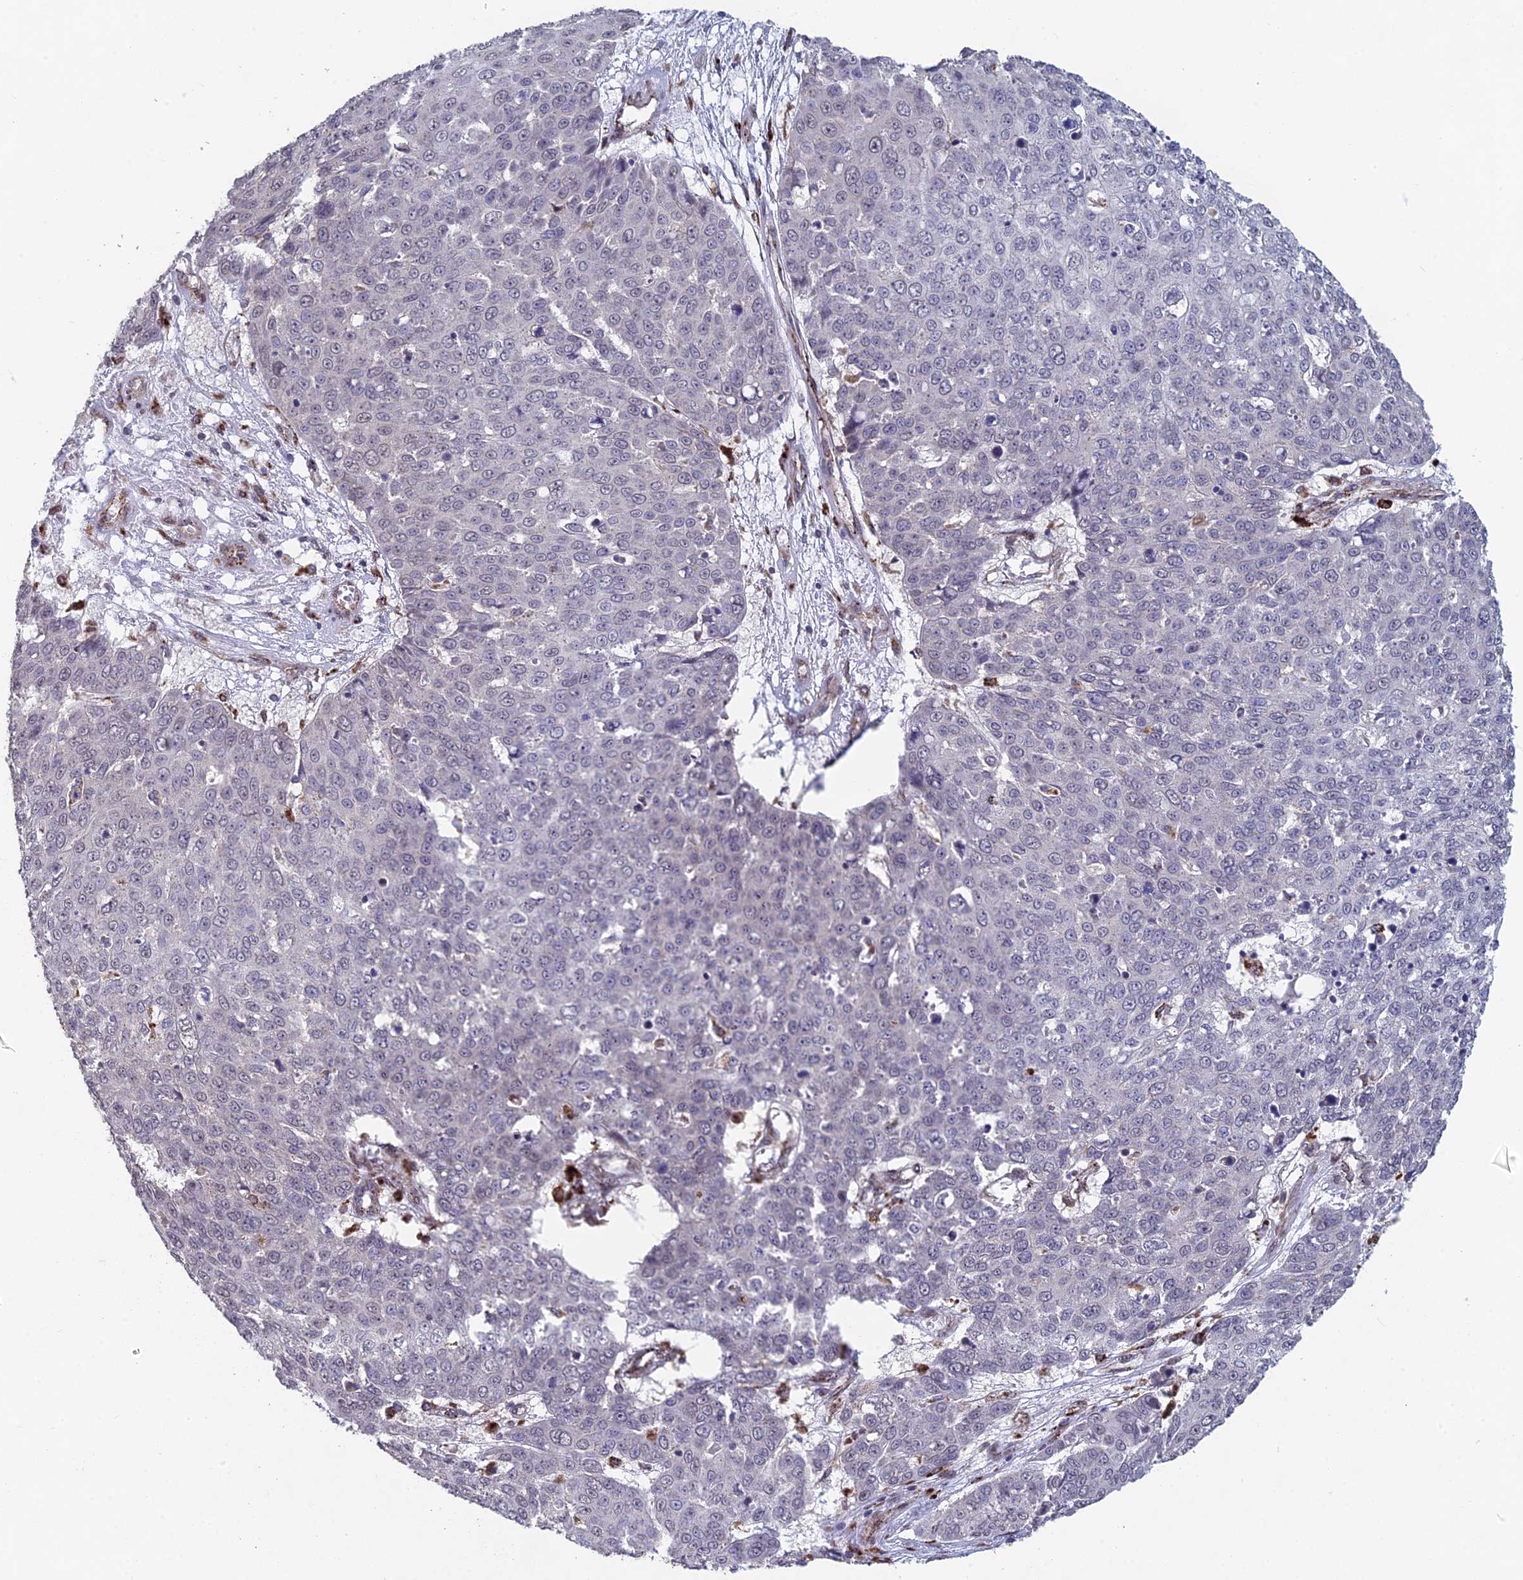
{"staining": {"intensity": "negative", "quantity": "none", "location": "none"}, "tissue": "skin cancer", "cell_type": "Tumor cells", "image_type": "cancer", "snomed": [{"axis": "morphology", "description": "Squamous cell carcinoma, NOS"}, {"axis": "topography", "description": "Skin"}], "caption": "A photomicrograph of skin cancer stained for a protein demonstrates no brown staining in tumor cells.", "gene": "FOXS1", "patient": {"sex": "male", "age": 71}}